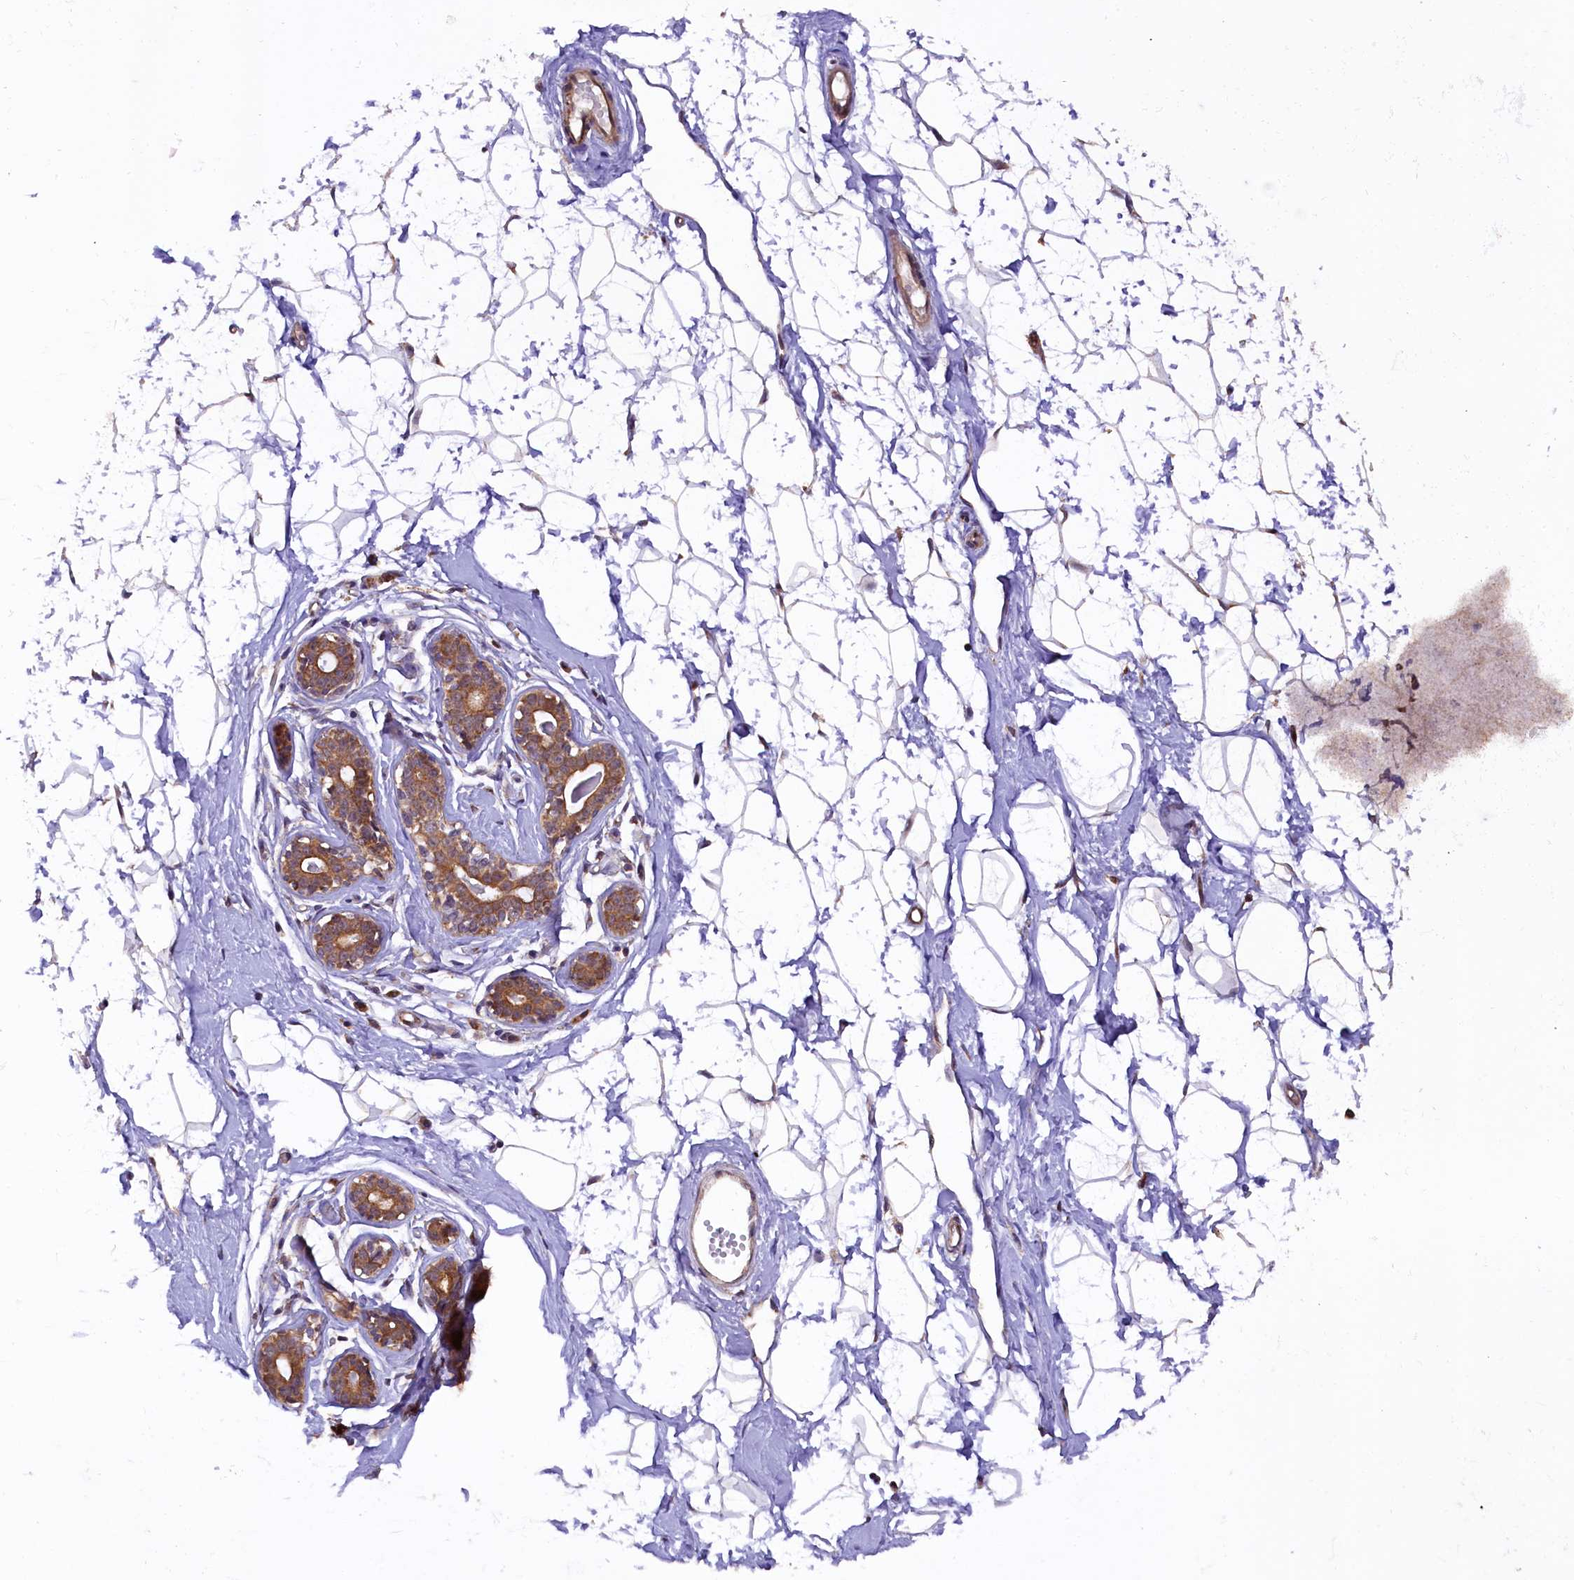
{"staining": {"intensity": "negative", "quantity": "none", "location": "none"}, "tissue": "breast", "cell_type": "Adipocytes", "image_type": "normal", "snomed": [{"axis": "morphology", "description": "Normal tissue, NOS"}, {"axis": "morphology", "description": "Adenoma, NOS"}, {"axis": "topography", "description": "Breast"}], "caption": "IHC photomicrograph of normal breast: human breast stained with DAB reveals no significant protein positivity in adipocytes. (Immunohistochemistry, brightfield microscopy, high magnification).", "gene": "DOHH", "patient": {"sex": "female", "age": 23}}